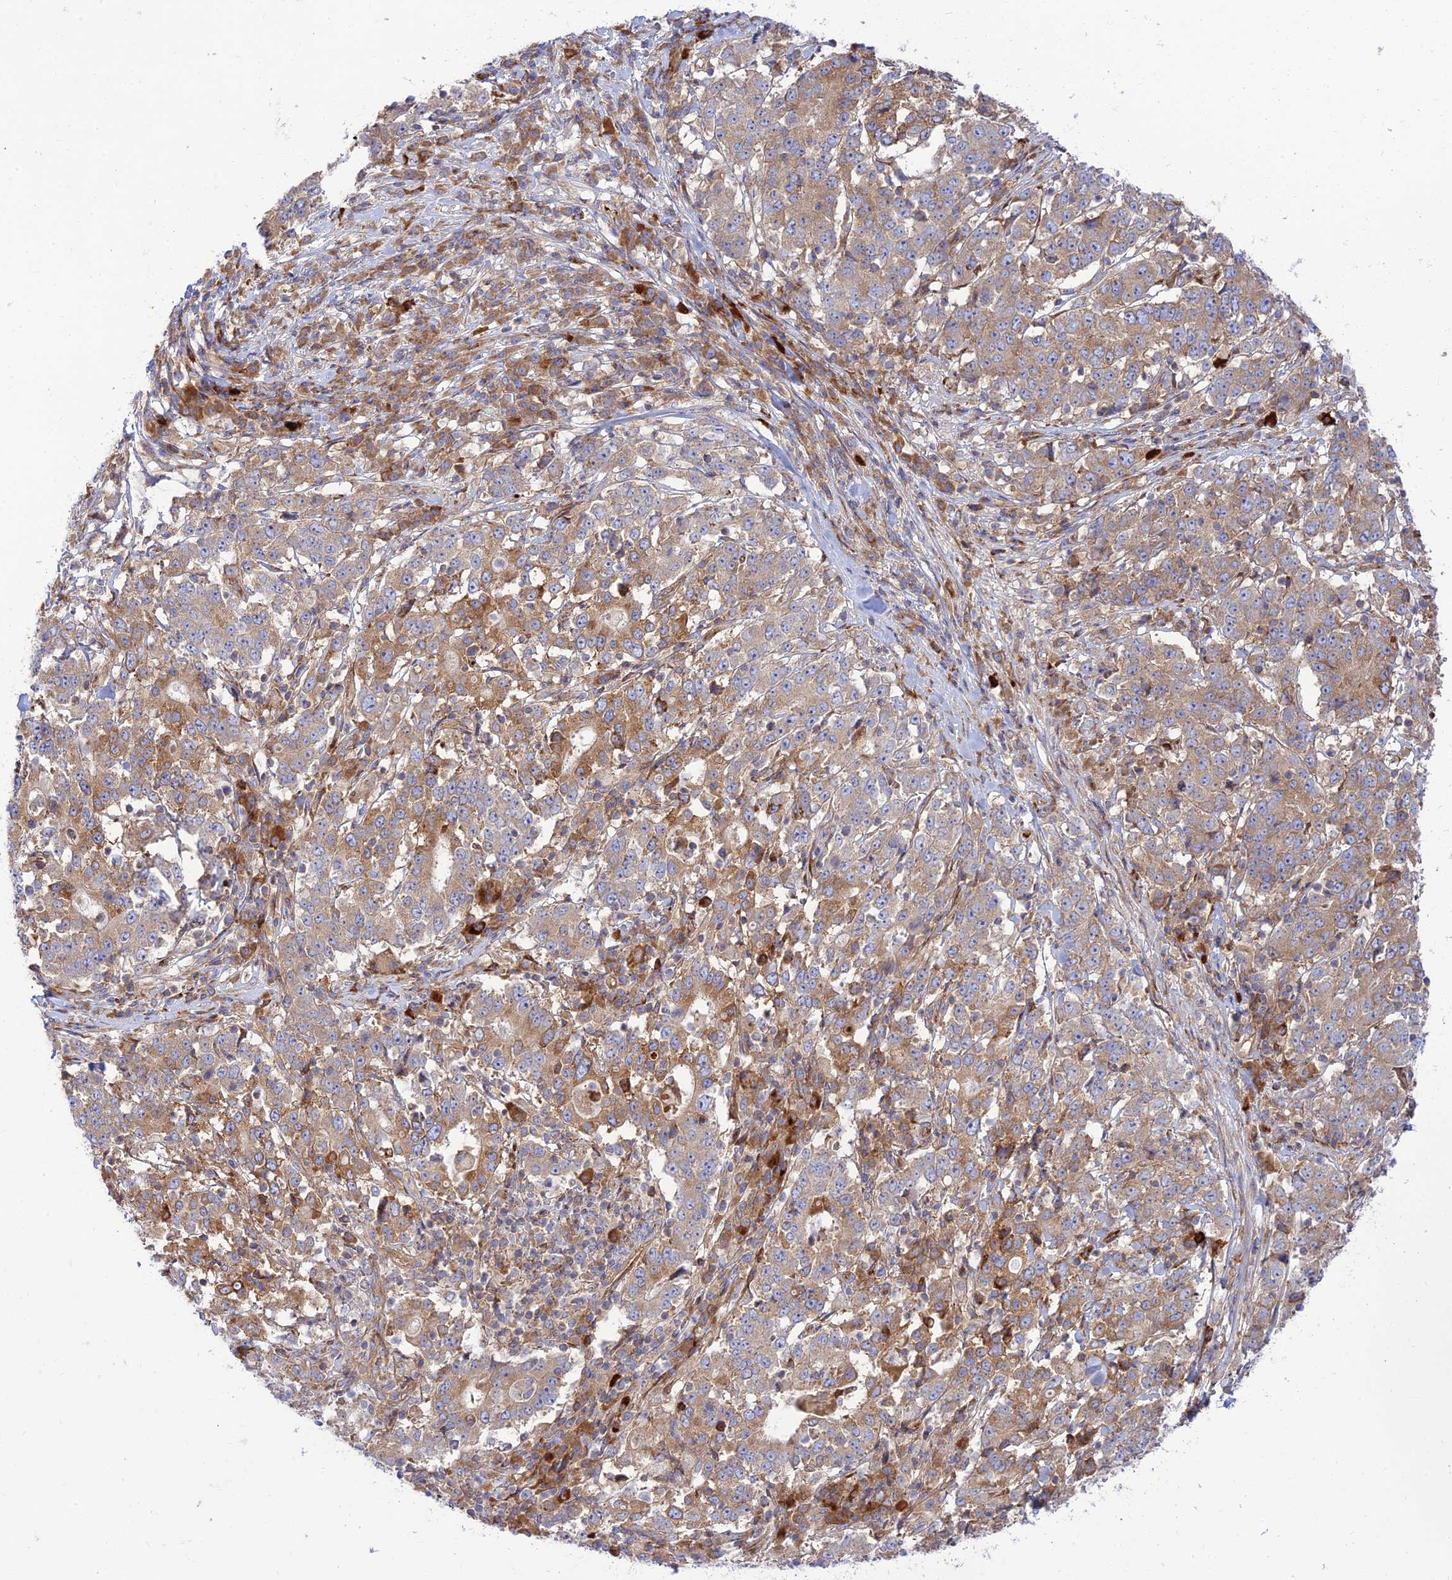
{"staining": {"intensity": "moderate", "quantity": ">75%", "location": "cytoplasmic/membranous"}, "tissue": "stomach cancer", "cell_type": "Tumor cells", "image_type": "cancer", "snomed": [{"axis": "morphology", "description": "Adenocarcinoma, NOS"}, {"axis": "topography", "description": "Stomach"}], "caption": "Immunohistochemical staining of human adenocarcinoma (stomach) exhibits medium levels of moderate cytoplasmic/membranous positivity in approximately >75% of tumor cells.", "gene": "PIMREG", "patient": {"sex": "male", "age": 59}}